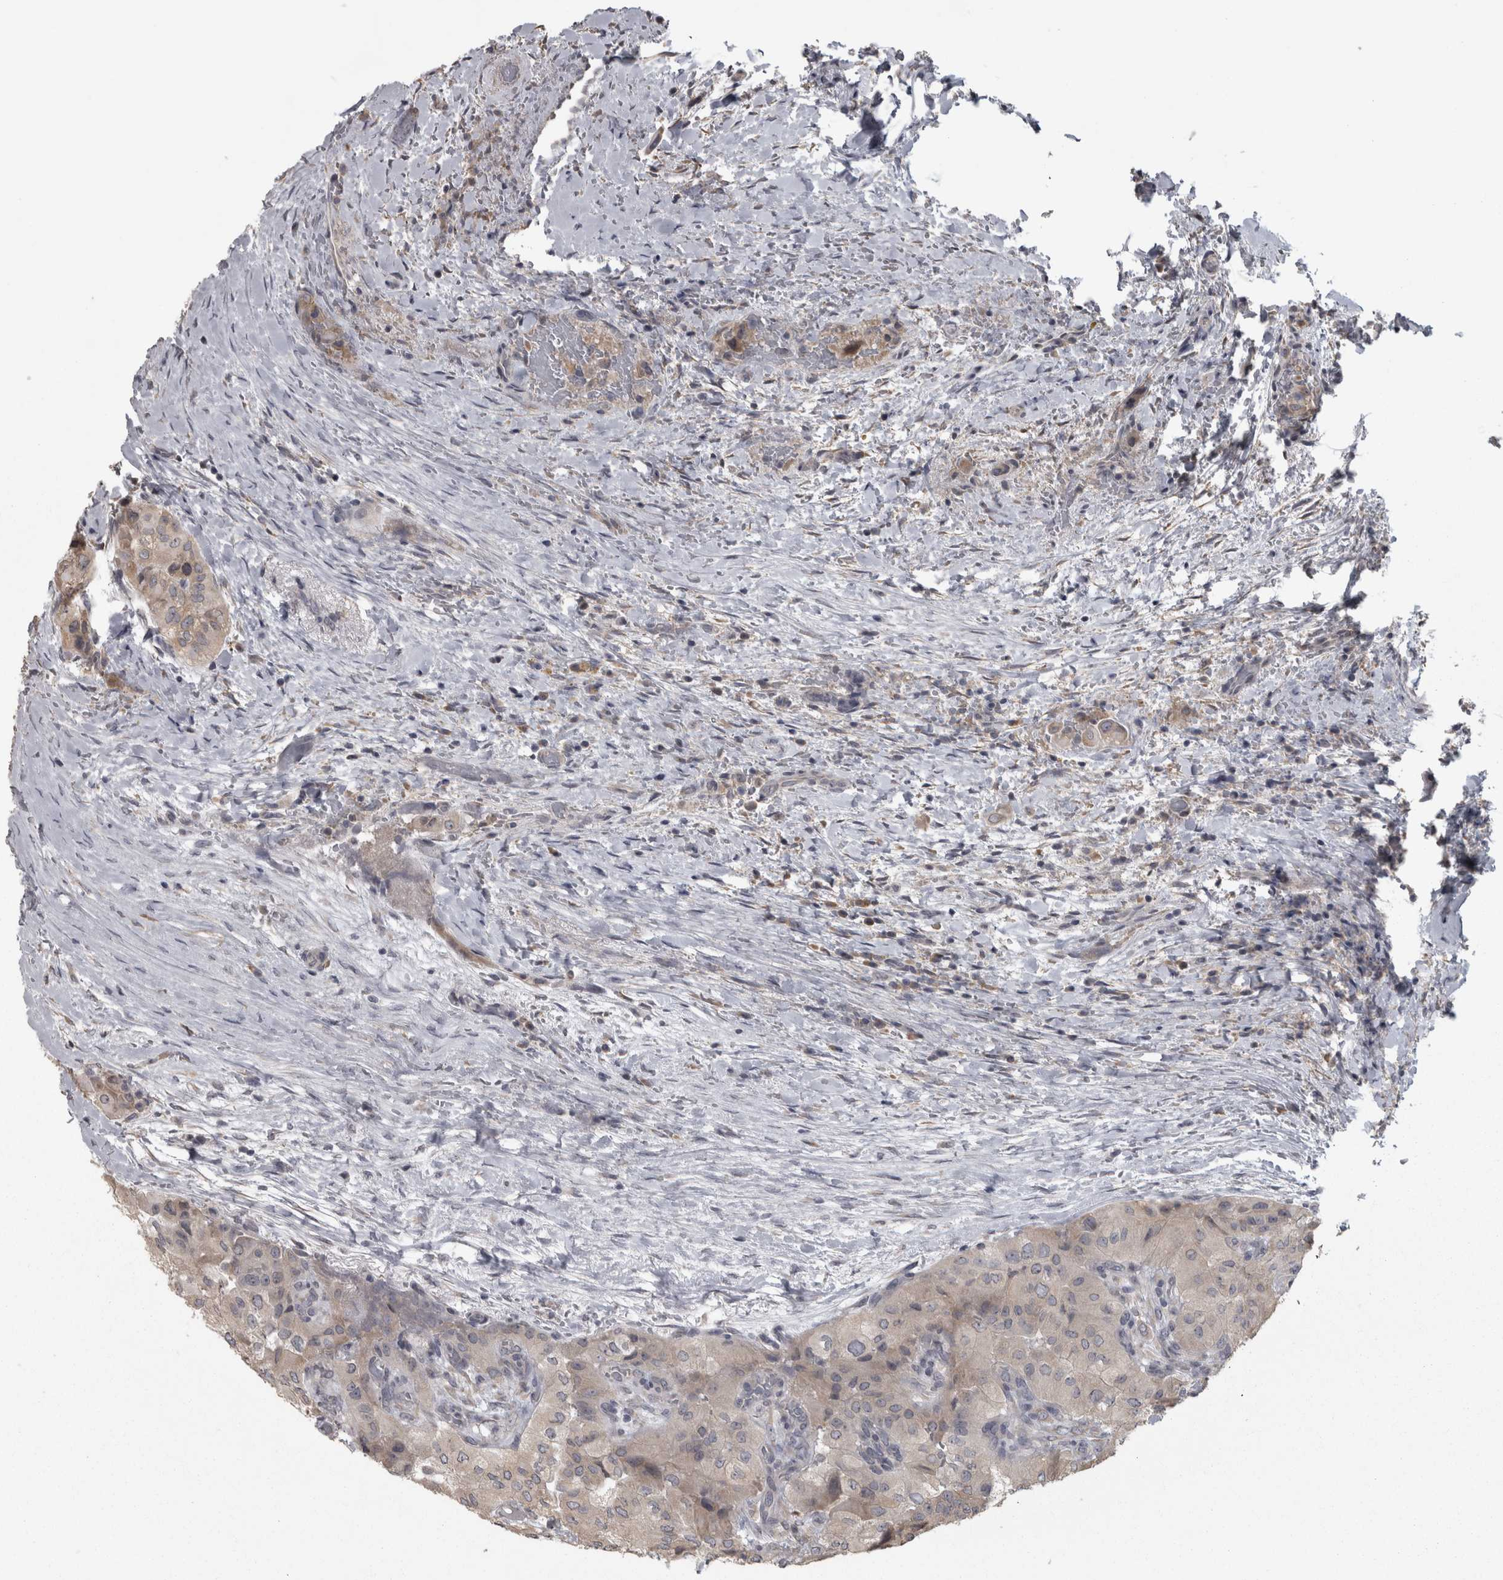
{"staining": {"intensity": "weak", "quantity": "<25%", "location": "cytoplasmic/membranous"}, "tissue": "thyroid cancer", "cell_type": "Tumor cells", "image_type": "cancer", "snomed": [{"axis": "morphology", "description": "Papillary adenocarcinoma, NOS"}, {"axis": "topography", "description": "Thyroid gland"}], "caption": "Micrograph shows no protein expression in tumor cells of papillary adenocarcinoma (thyroid) tissue. (DAB immunohistochemistry (IHC), high magnification).", "gene": "RAB29", "patient": {"sex": "female", "age": 59}}